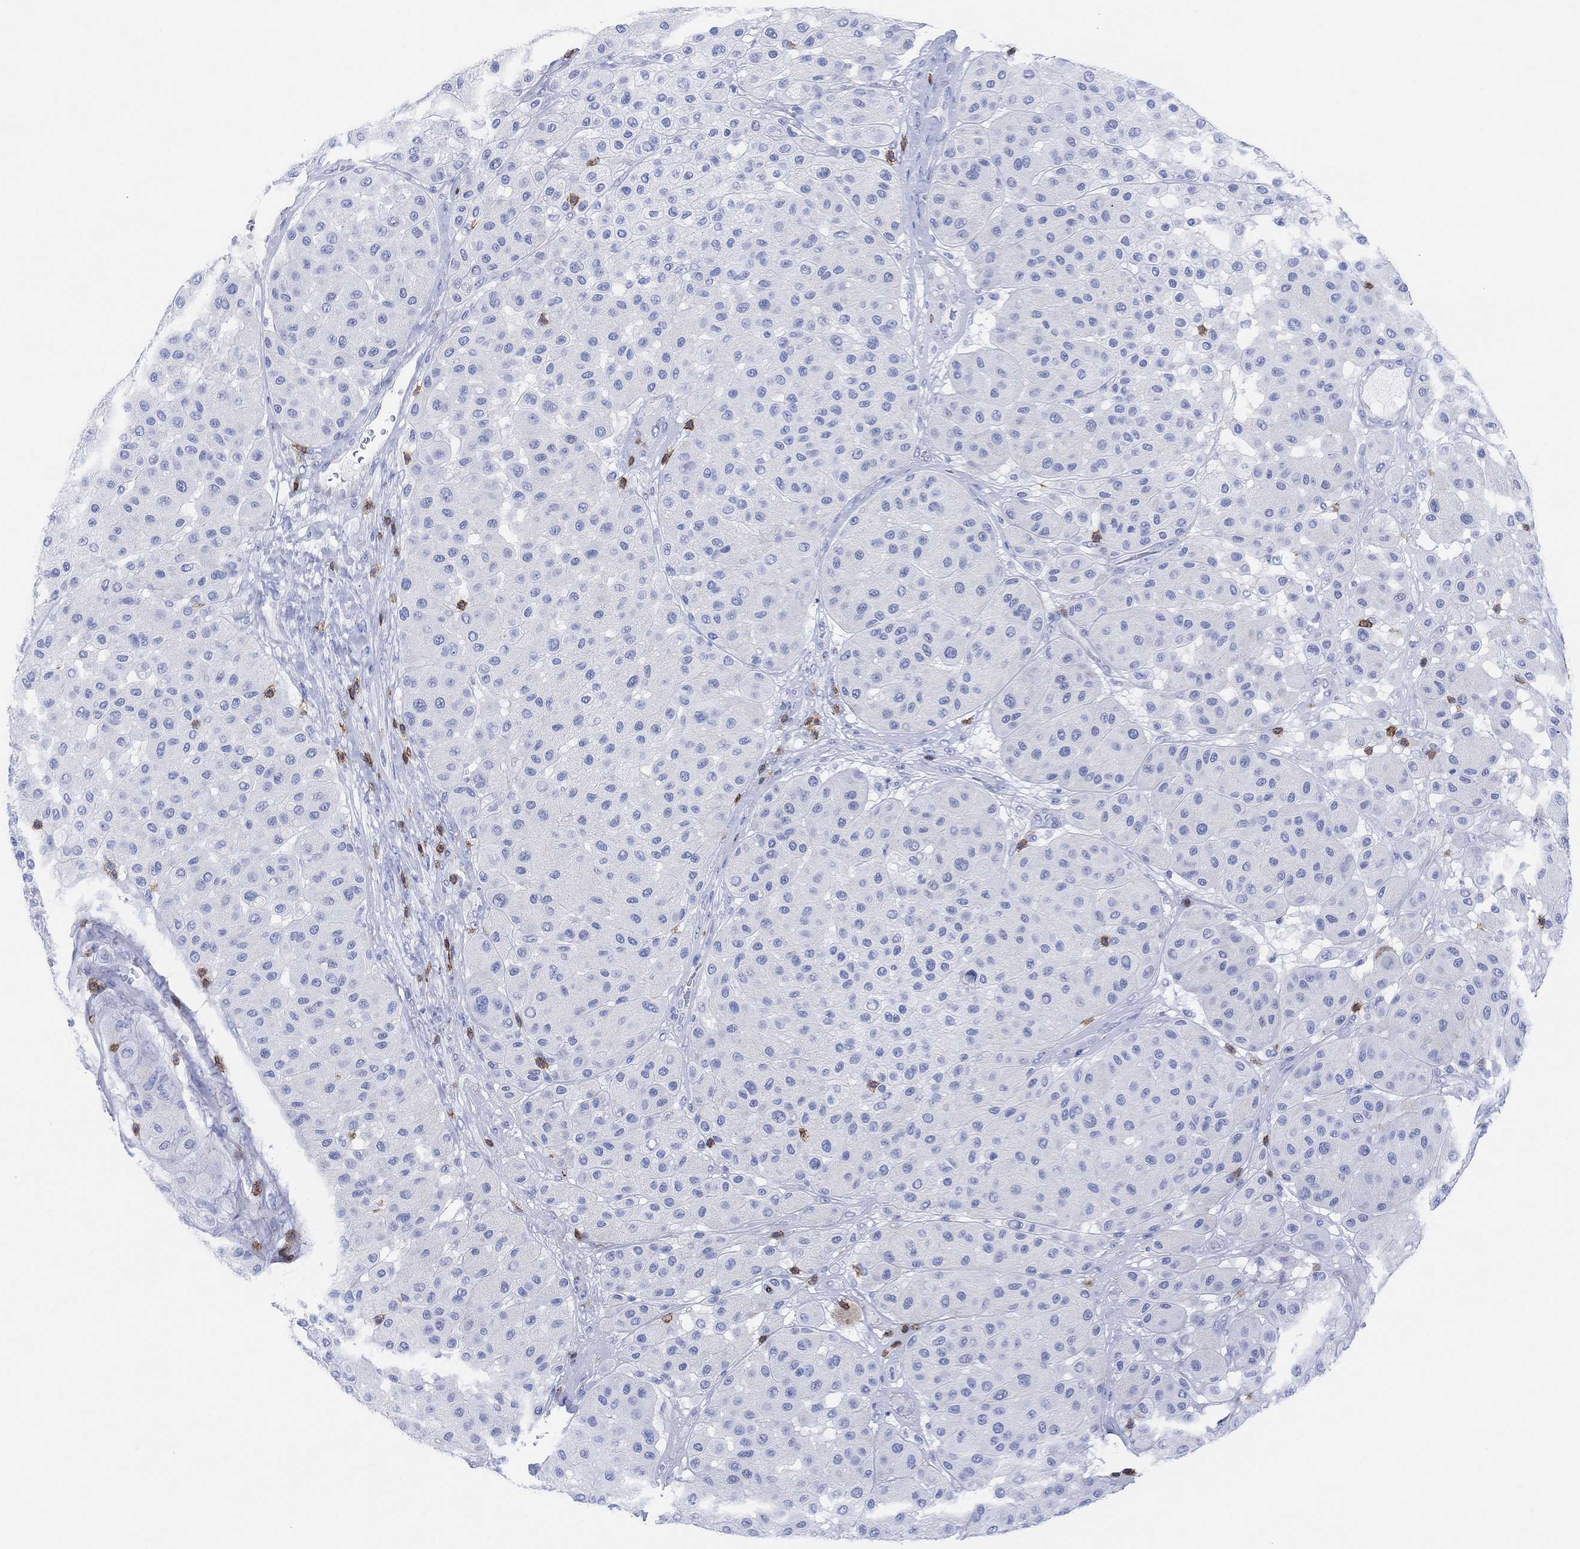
{"staining": {"intensity": "negative", "quantity": "none", "location": "none"}, "tissue": "melanoma", "cell_type": "Tumor cells", "image_type": "cancer", "snomed": [{"axis": "morphology", "description": "Malignant melanoma, Metastatic site"}, {"axis": "topography", "description": "Smooth muscle"}], "caption": "Immunohistochemistry of melanoma demonstrates no staining in tumor cells. (DAB (3,3'-diaminobenzidine) IHC, high magnification).", "gene": "GPR65", "patient": {"sex": "male", "age": 41}}